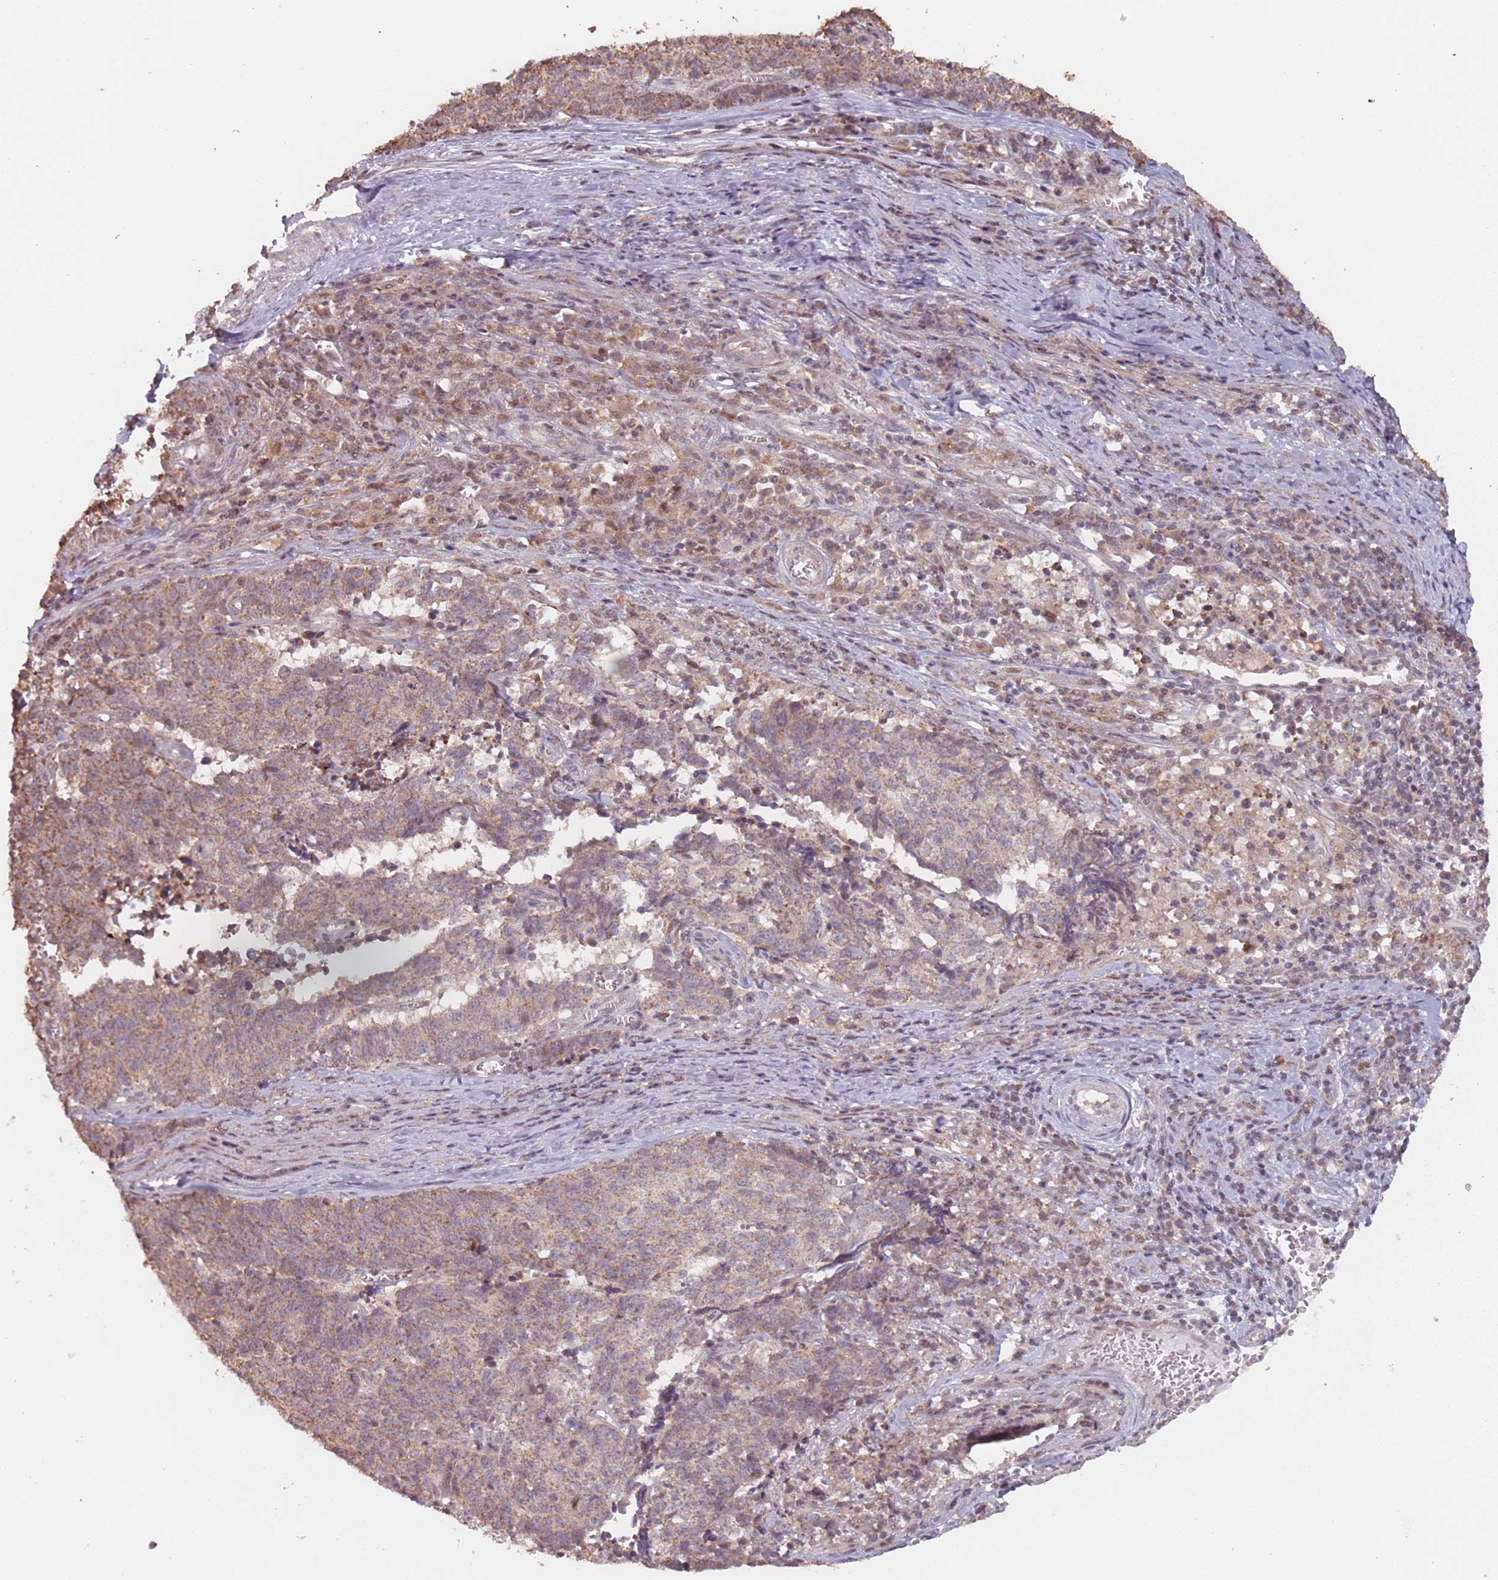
{"staining": {"intensity": "moderate", "quantity": ">75%", "location": "cytoplasmic/membranous"}, "tissue": "cervical cancer", "cell_type": "Tumor cells", "image_type": "cancer", "snomed": [{"axis": "morphology", "description": "Squamous cell carcinoma, NOS"}, {"axis": "topography", "description": "Cervix"}], "caption": "A photomicrograph of human cervical squamous cell carcinoma stained for a protein shows moderate cytoplasmic/membranous brown staining in tumor cells.", "gene": "VPS52", "patient": {"sex": "female", "age": 29}}